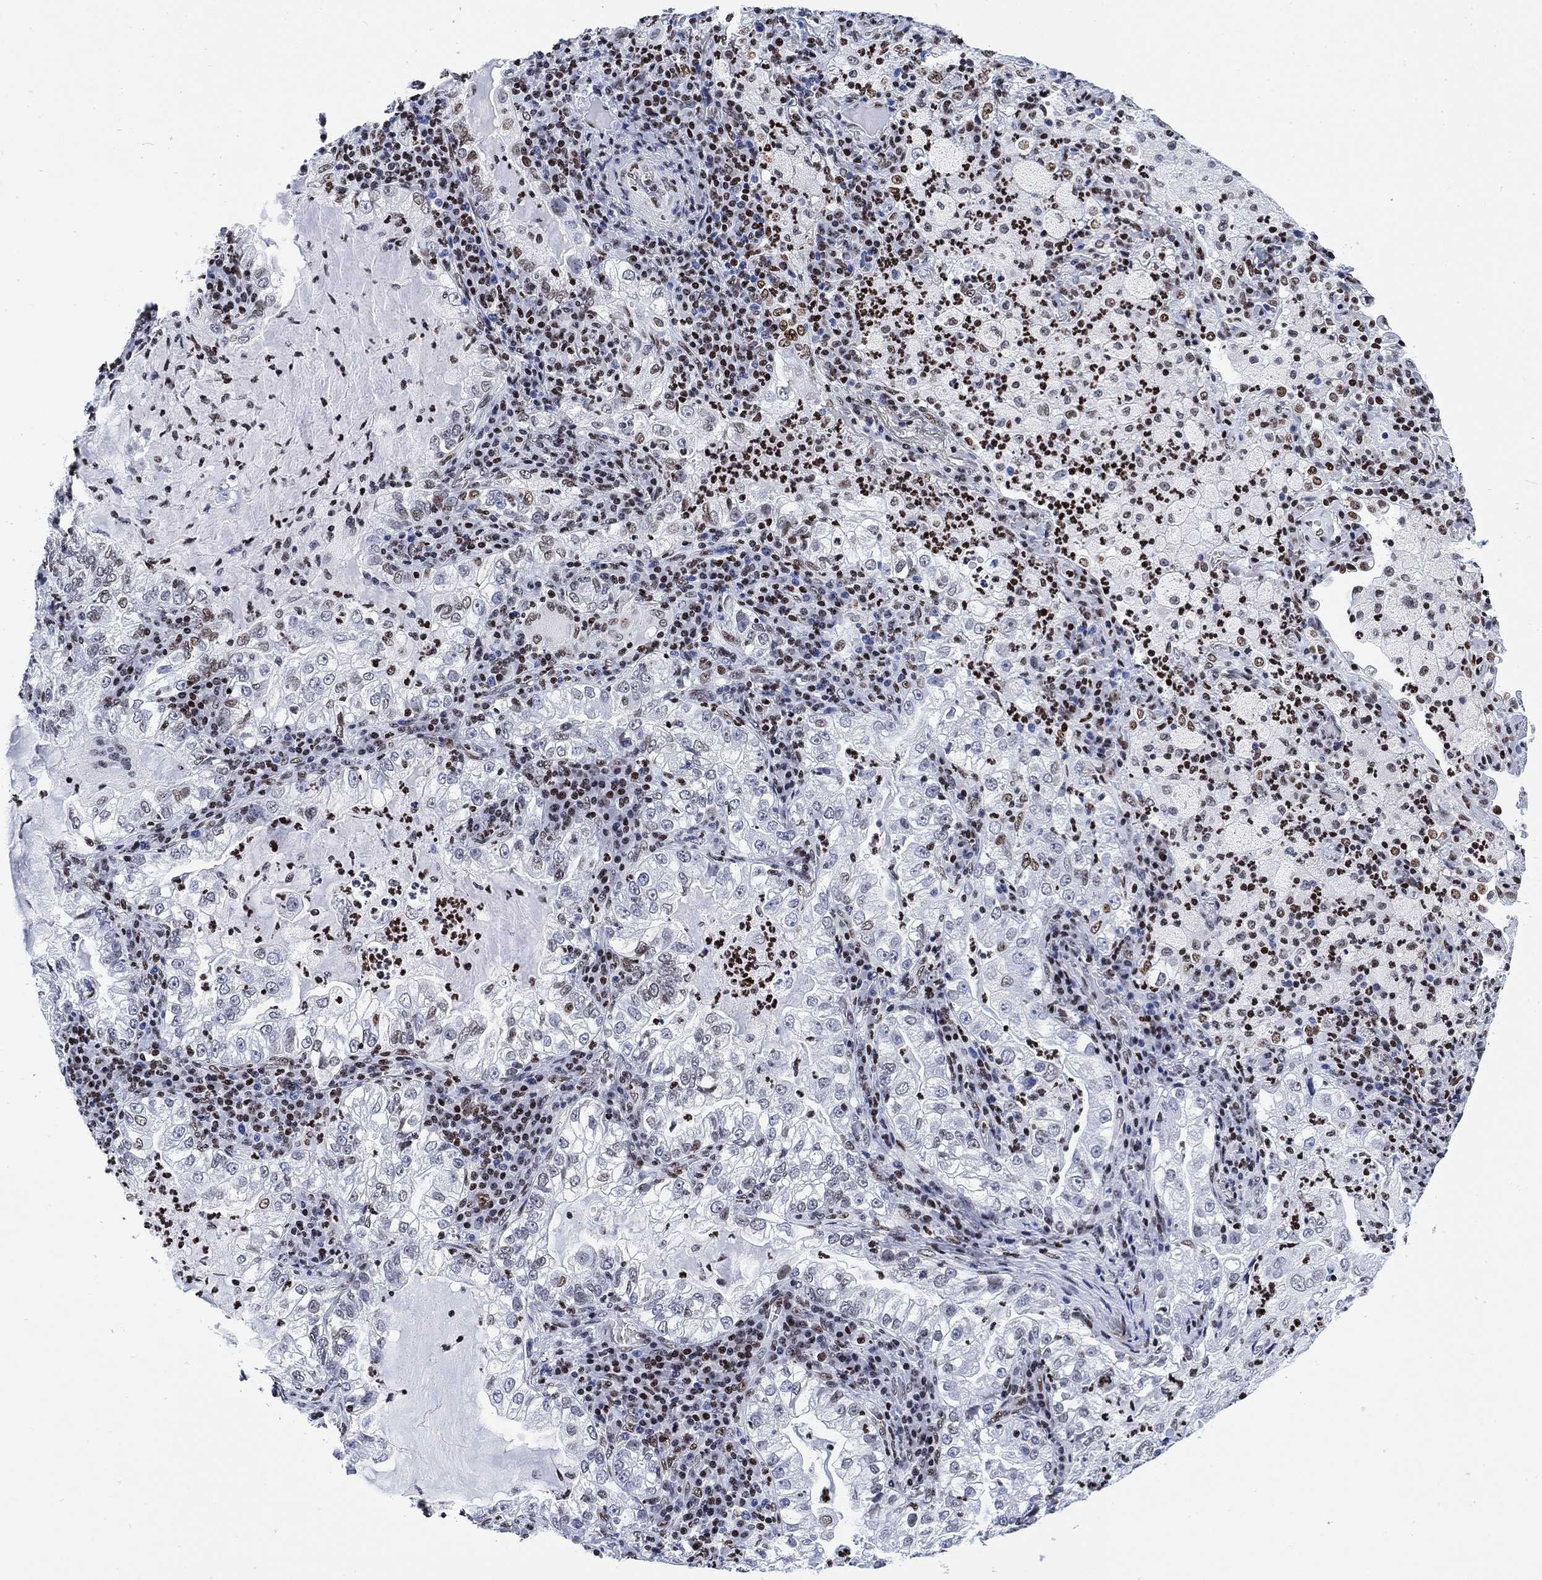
{"staining": {"intensity": "negative", "quantity": "none", "location": "none"}, "tissue": "lung cancer", "cell_type": "Tumor cells", "image_type": "cancer", "snomed": [{"axis": "morphology", "description": "Adenocarcinoma, NOS"}, {"axis": "topography", "description": "Lung"}], "caption": "High magnification brightfield microscopy of lung adenocarcinoma stained with DAB (brown) and counterstained with hematoxylin (blue): tumor cells show no significant staining.", "gene": "H1-10", "patient": {"sex": "female", "age": 73}}